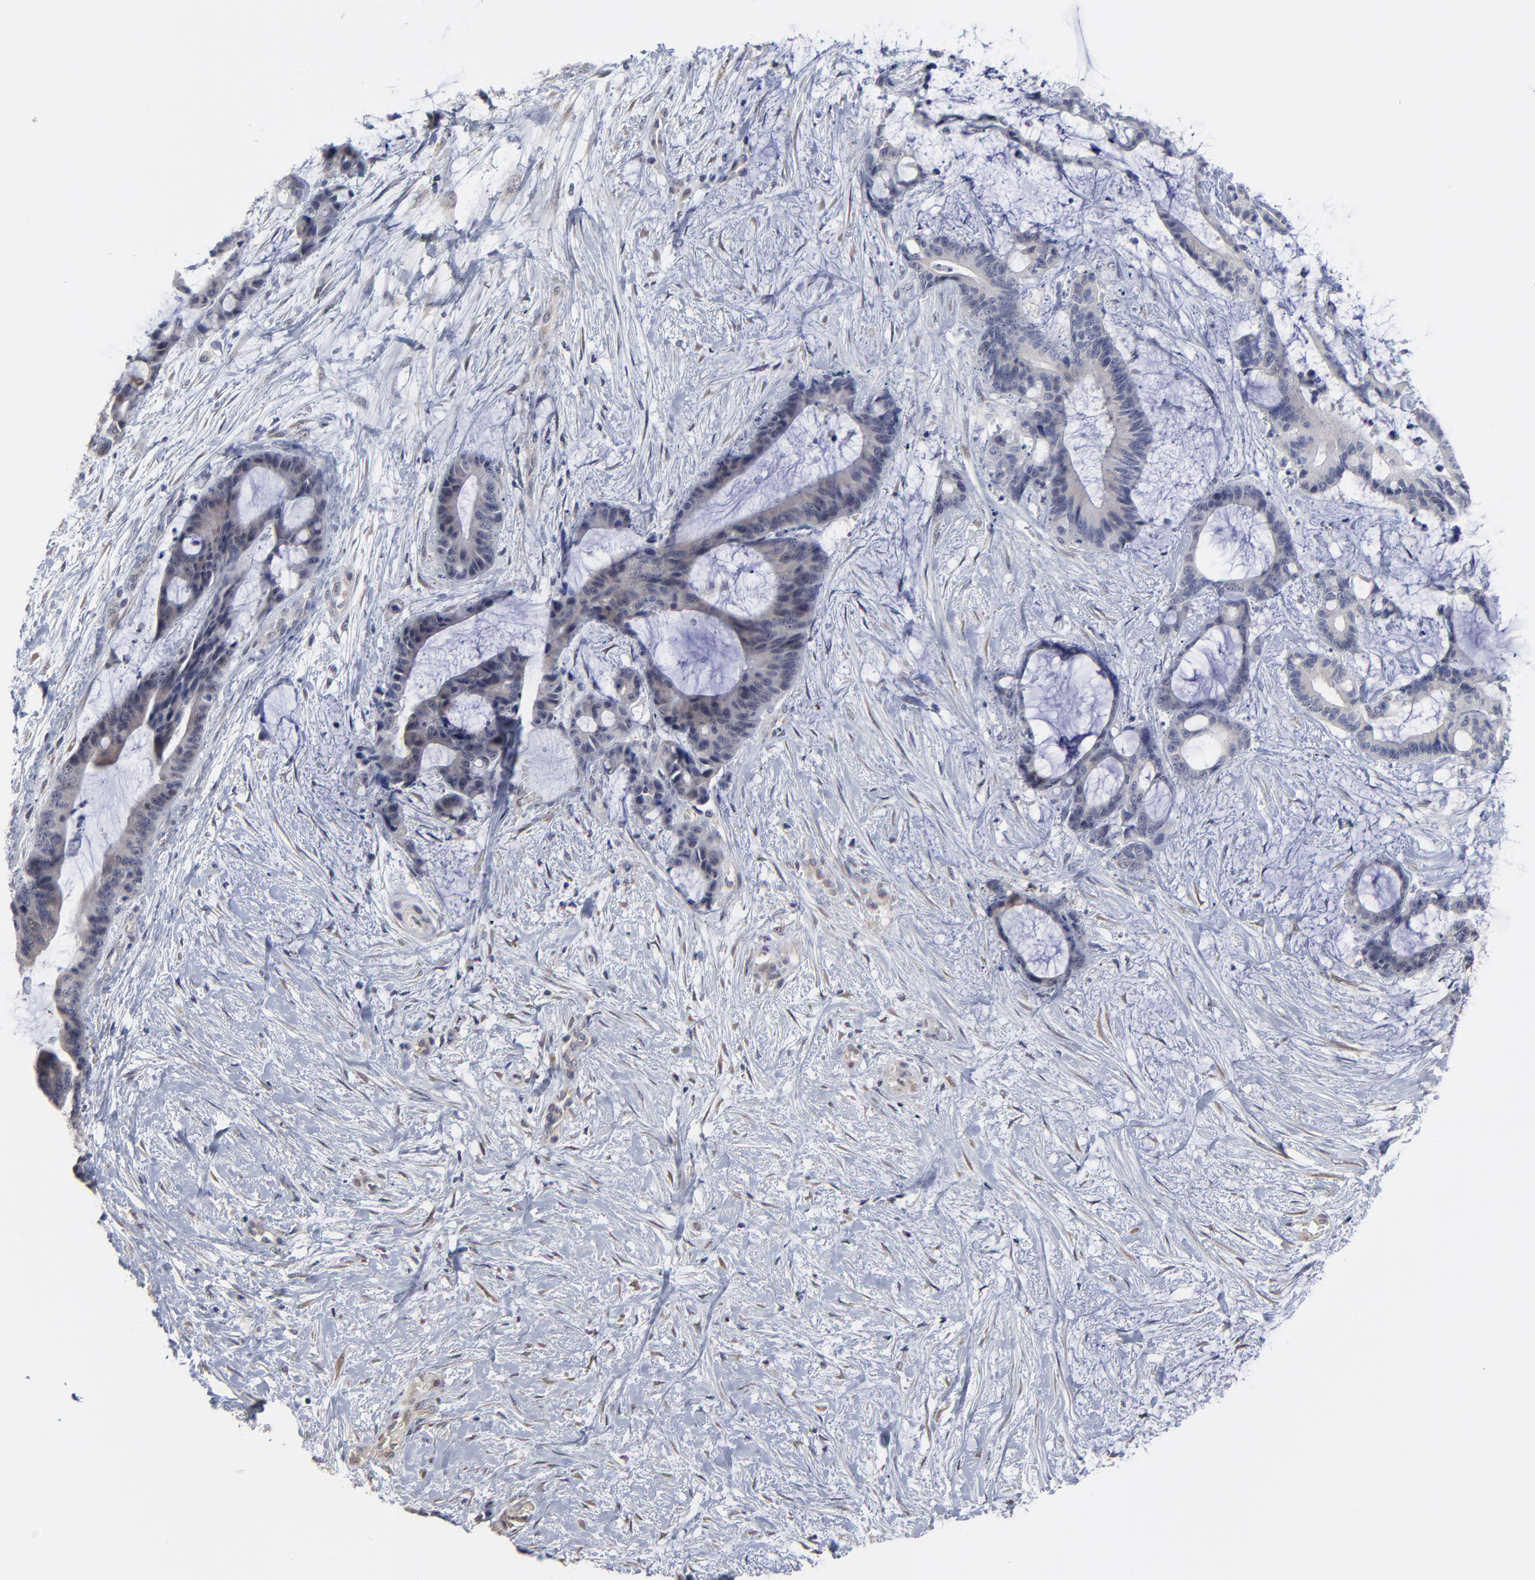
{"staining": {"intensity": "negative", "quantity": "none", "location": "none"}, "tissue": "liver cancer", "cell_type": "Tumor cells", "image_type": "cancer", "snomed": [{"axis": "morphology", "description": "Cholangiocarcinoma"}, {"axis": "topography", "description": "Liver"}], "caption": "Tumor cells are negative for brown protein staining in liver cancer (cholangiocarcinoma).", "gene": "MAGEA10", "patient": {"sex": "female", "age": 73}}